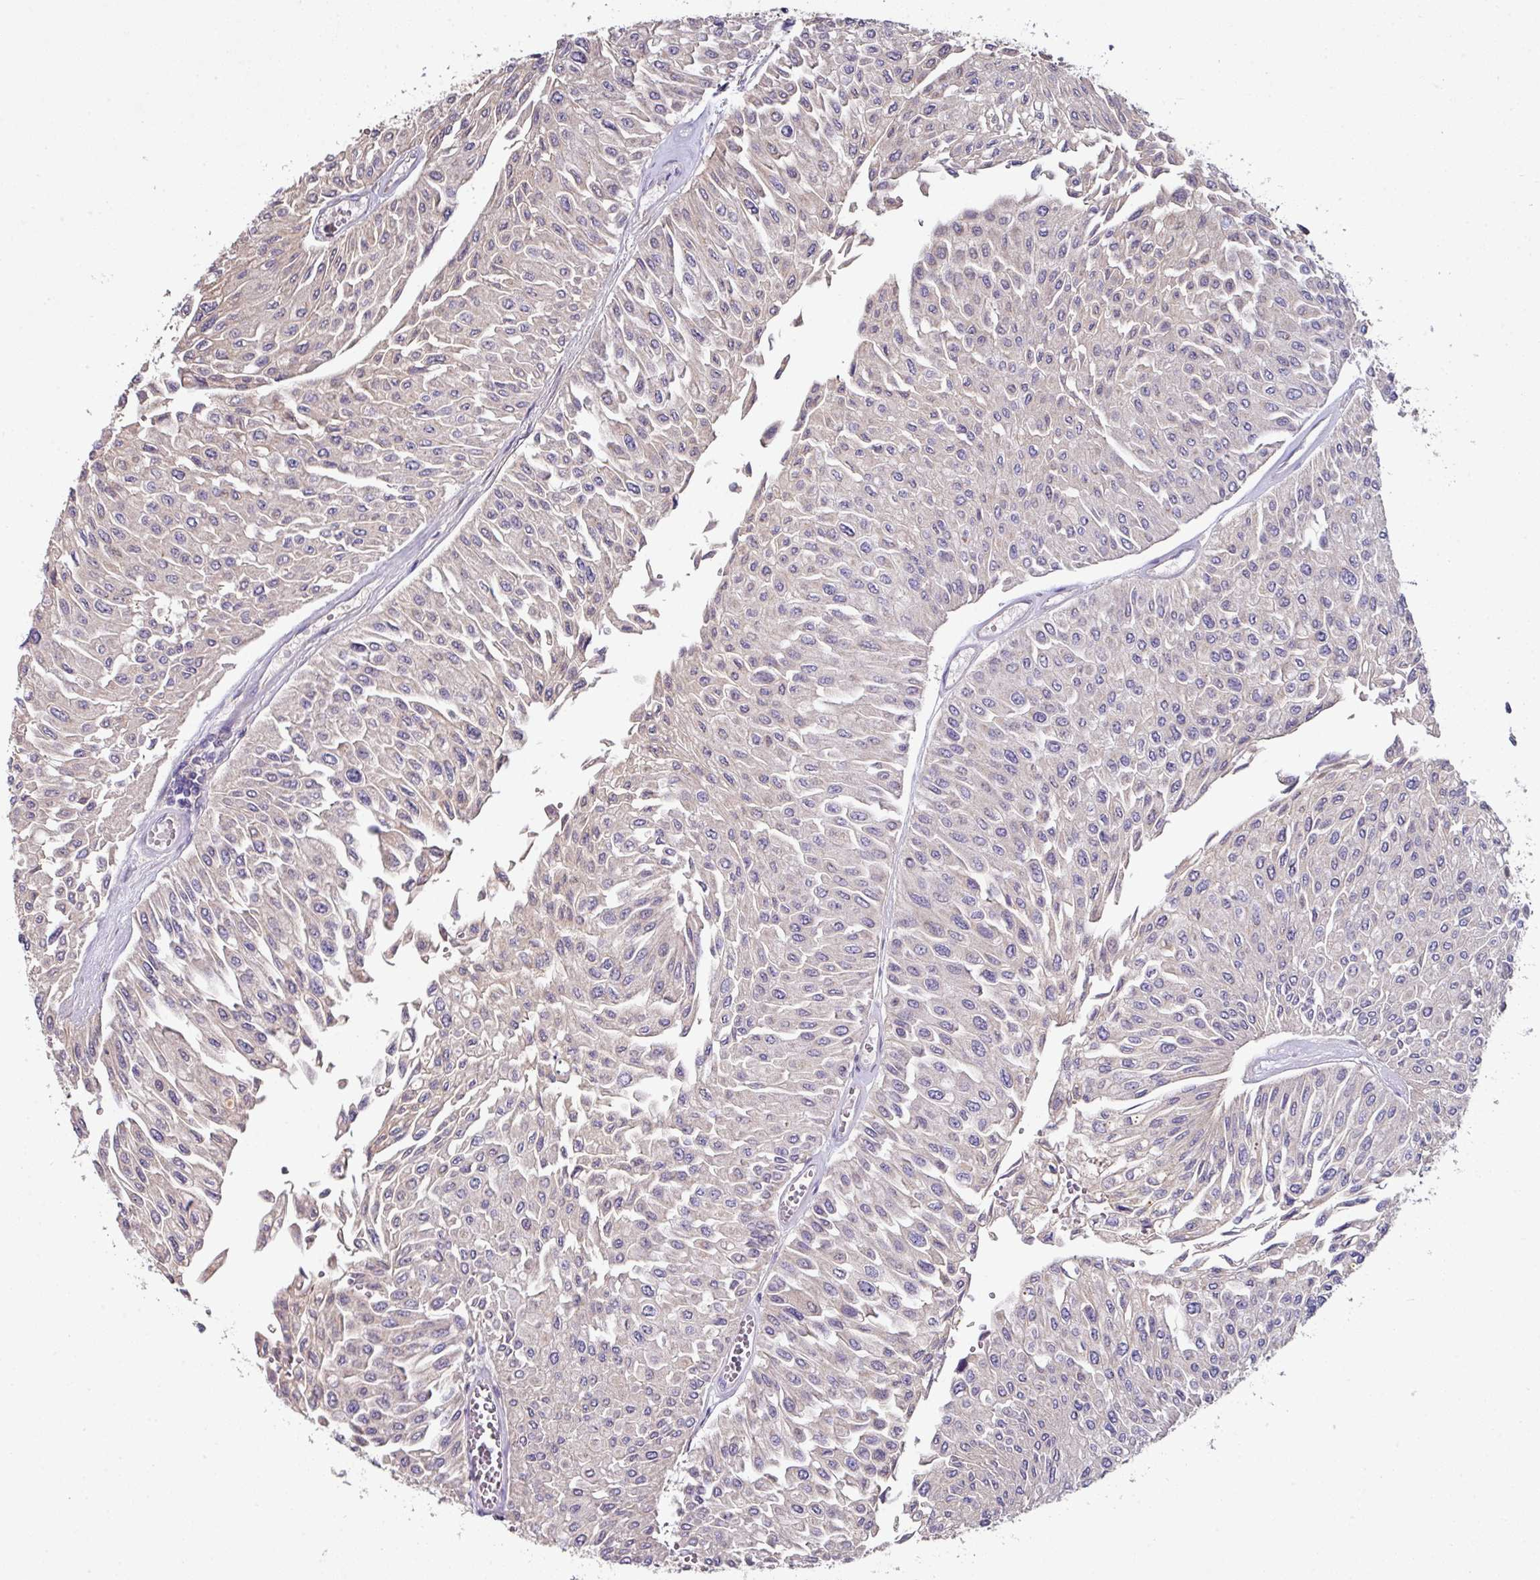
{"staining": {"intensity": "negative", "quantity": "none", "location": "none"}, "tissue": "urothelial cancer", "cell_type": "Tumor cells", "image_type": "cancer", "snomed": [{"axis": "morphology", "description": "Urothelial carcinoma, Low grade"}, {"axis": "topography", "description": "Urinary bladder"}], "caption": "DAB immunohistochemical staining of human urothelial cancer displays no significant staining in tumor cells.", "gene": "AEBP2", "patient": {"sex": "male", "age": 67}}